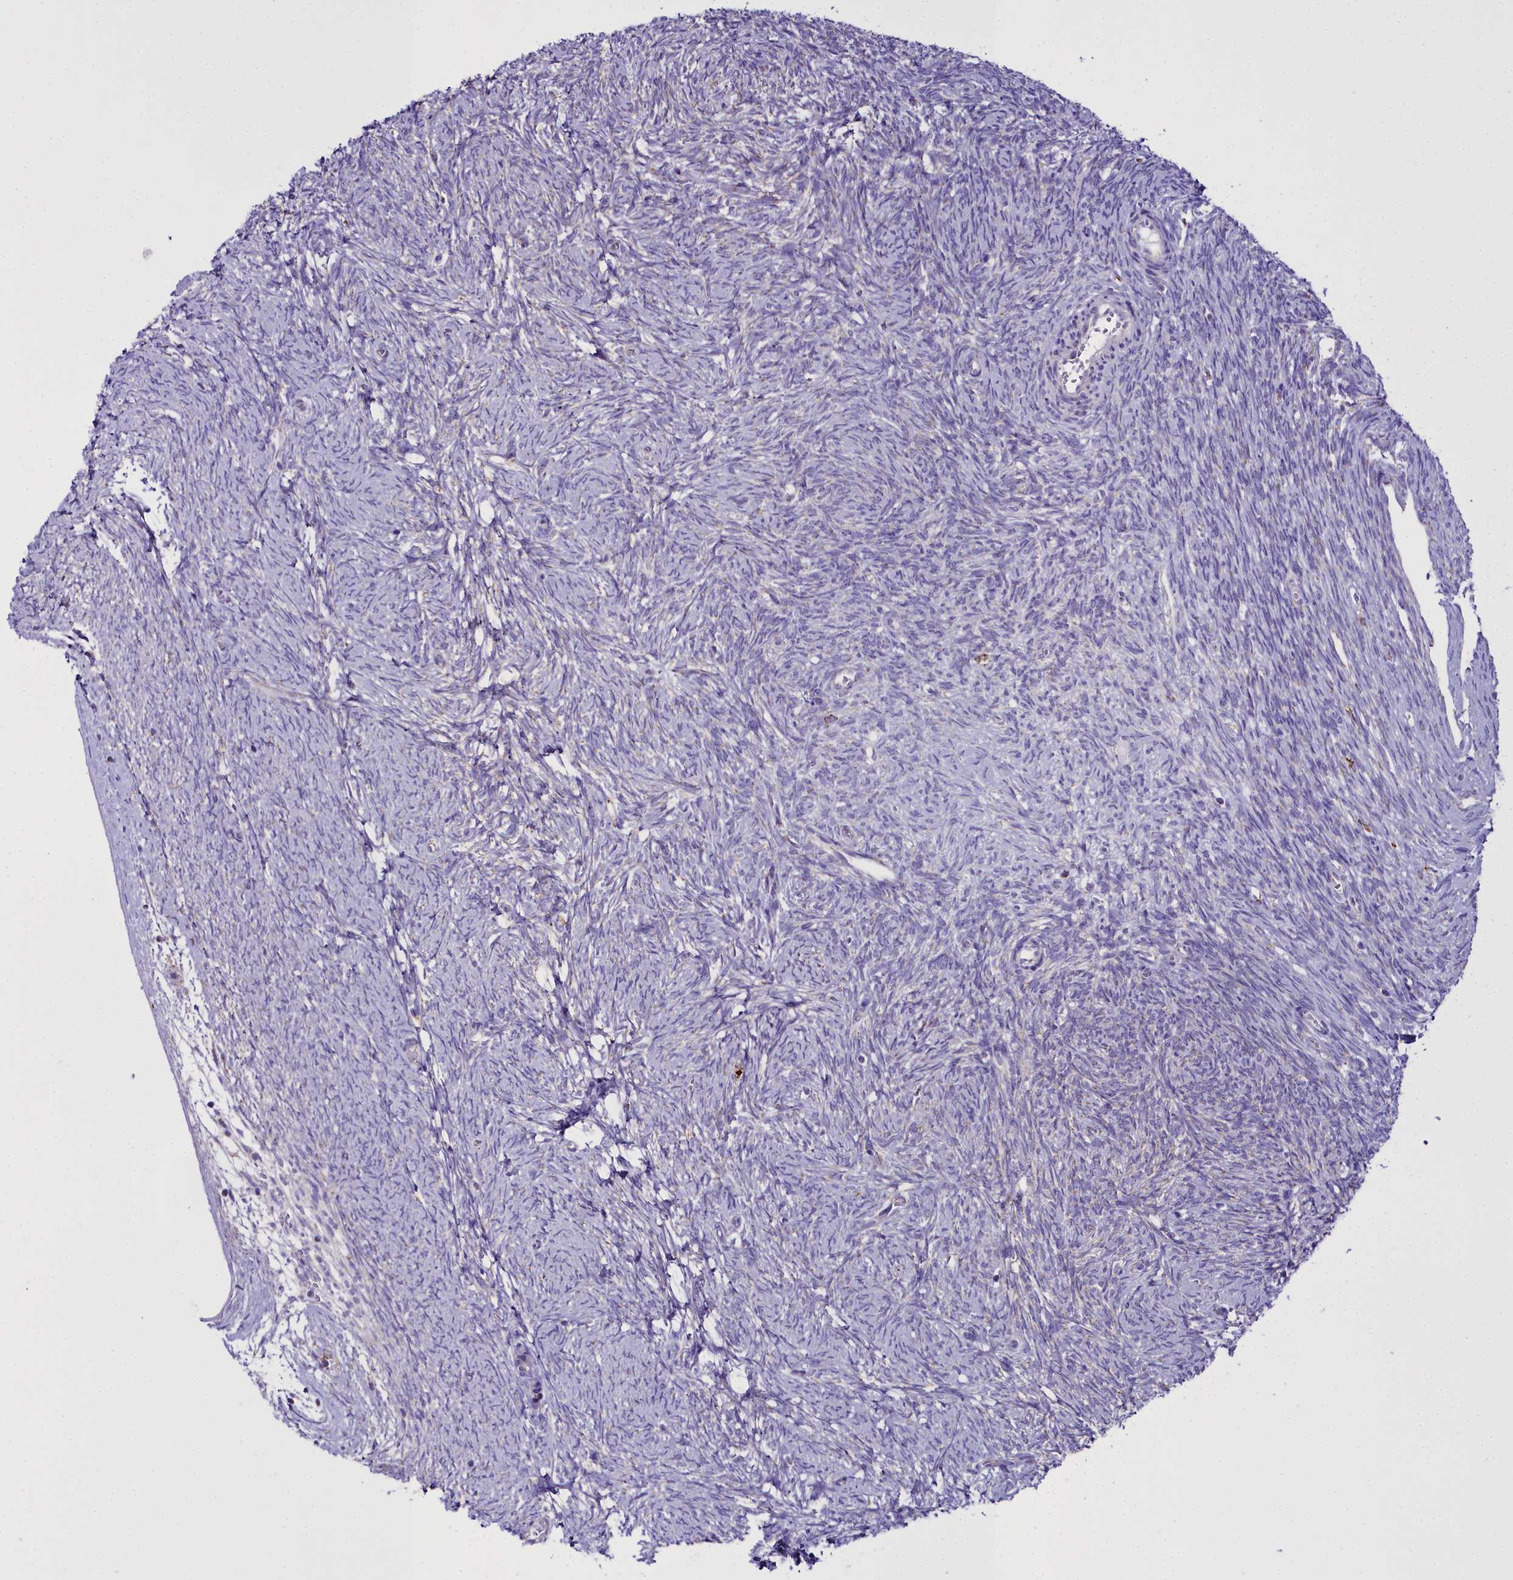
{"staining": {"intensity": "negative", "quantity": "none", "location": "none"}, "tissue": "ovary", "cell_type": "Ovarian stroma cells", "image_type": "normal", "snomed": [{"axis": "morphology", "description": "Normal tissue, NOS"}, {"axis": "topography", "description": "Ovary"}], "caption": "A high-resolution photomicrograph shows IHC staining of benign ovary, which shows no significant expression in ovarian stroma cells.", "gene": "WDFY3", "patient": {"sex": "female", "age": 44}}